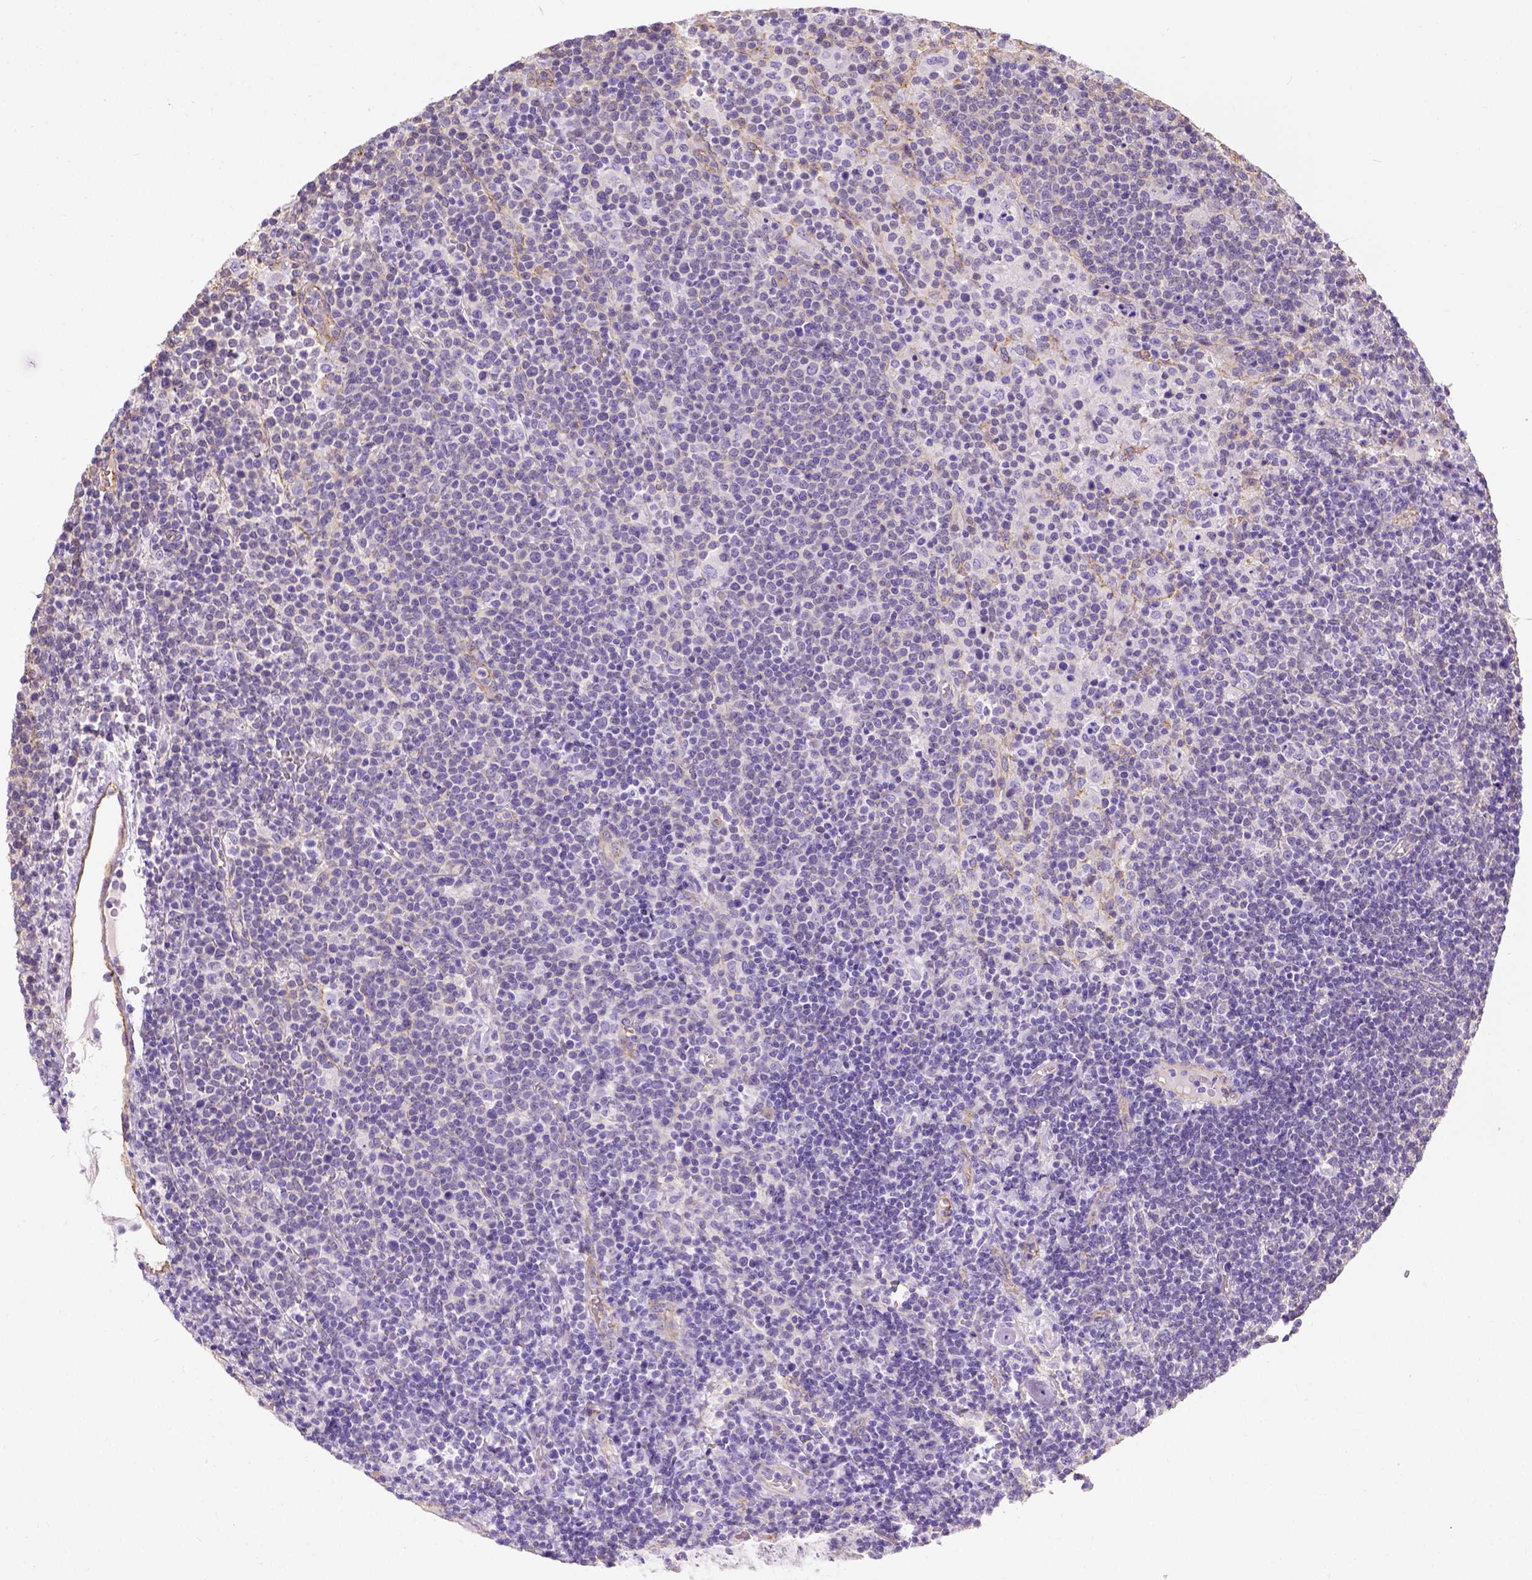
{"staining": {"intensity": "negative", "quantity": "none", "location": "none"}, "tissue": "lymphoma", "cell_type": "Tumor cells", "image_type": "cancer", "snomed": [{"axis": "morphology", "description": "Malignant lymphoma, non-Hodgkin's type, High grade"}, {"axis": "topography", "description": "Lymph node"}], "caption": "An image of high-grade malignant lymphoma, non-Hodgkin's type stained for a protein reveals no brown staining in tumor cells.", "gene": "PHF7", "patient": {"sex": "male", "age": 61}}